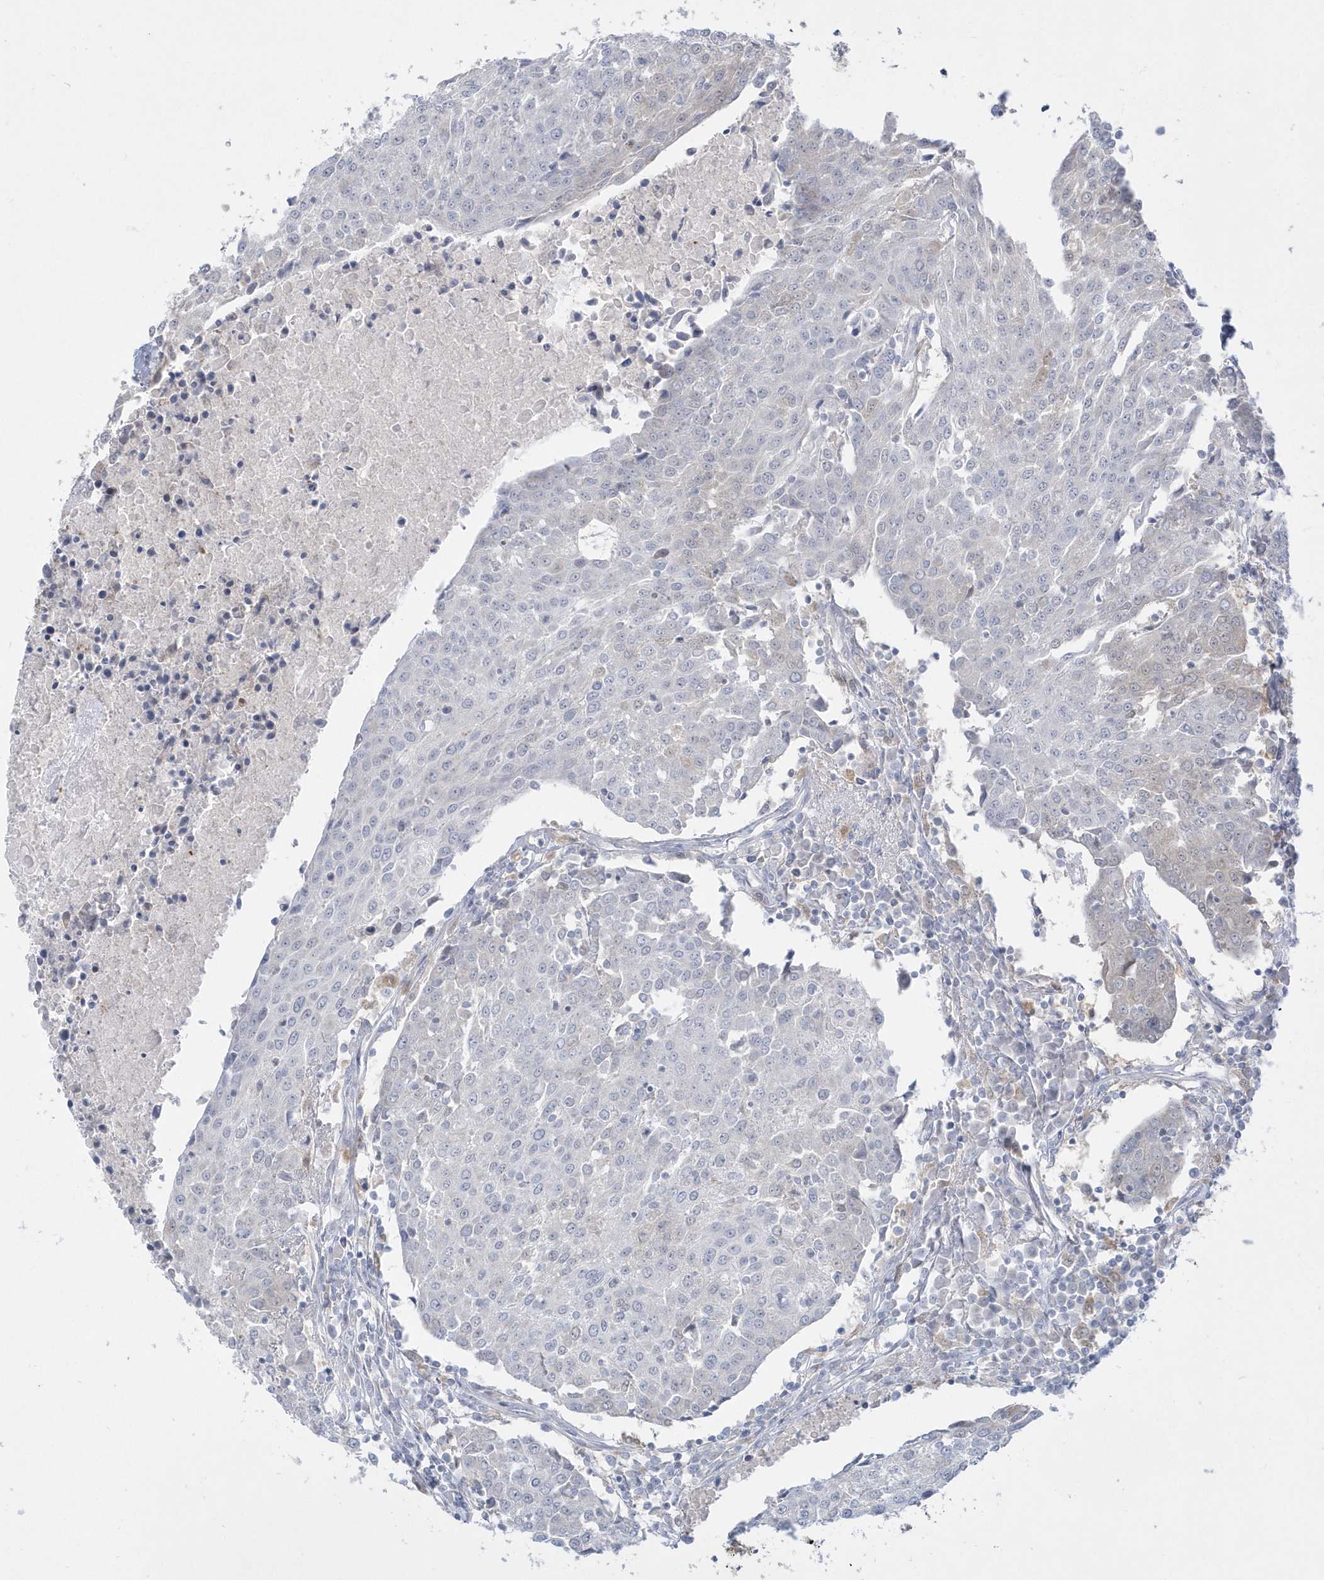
{"staining": {"intensity": "negative", "quantity": "none", "location": "none"}, "tissue": "urothelial cancer", "cell_type": "Tumor cells", "image_type": "cancer", "snomed": [{"axis": "morphology", "description": "Urothelial carcinoma, High grade"}, {"axis": "topography", "description": "Urinary bladder"}], "caption": "Immunohistochemical staining of human urothelial cancer exhibits no significant expression in tumor cells. (Stains: DAB IHC with hematoxylin counter stain, Microscopy: brightfield microscopy at high magnification).", "gene": "PCBD1", "patient": {"sex": "female", "age": 85}}